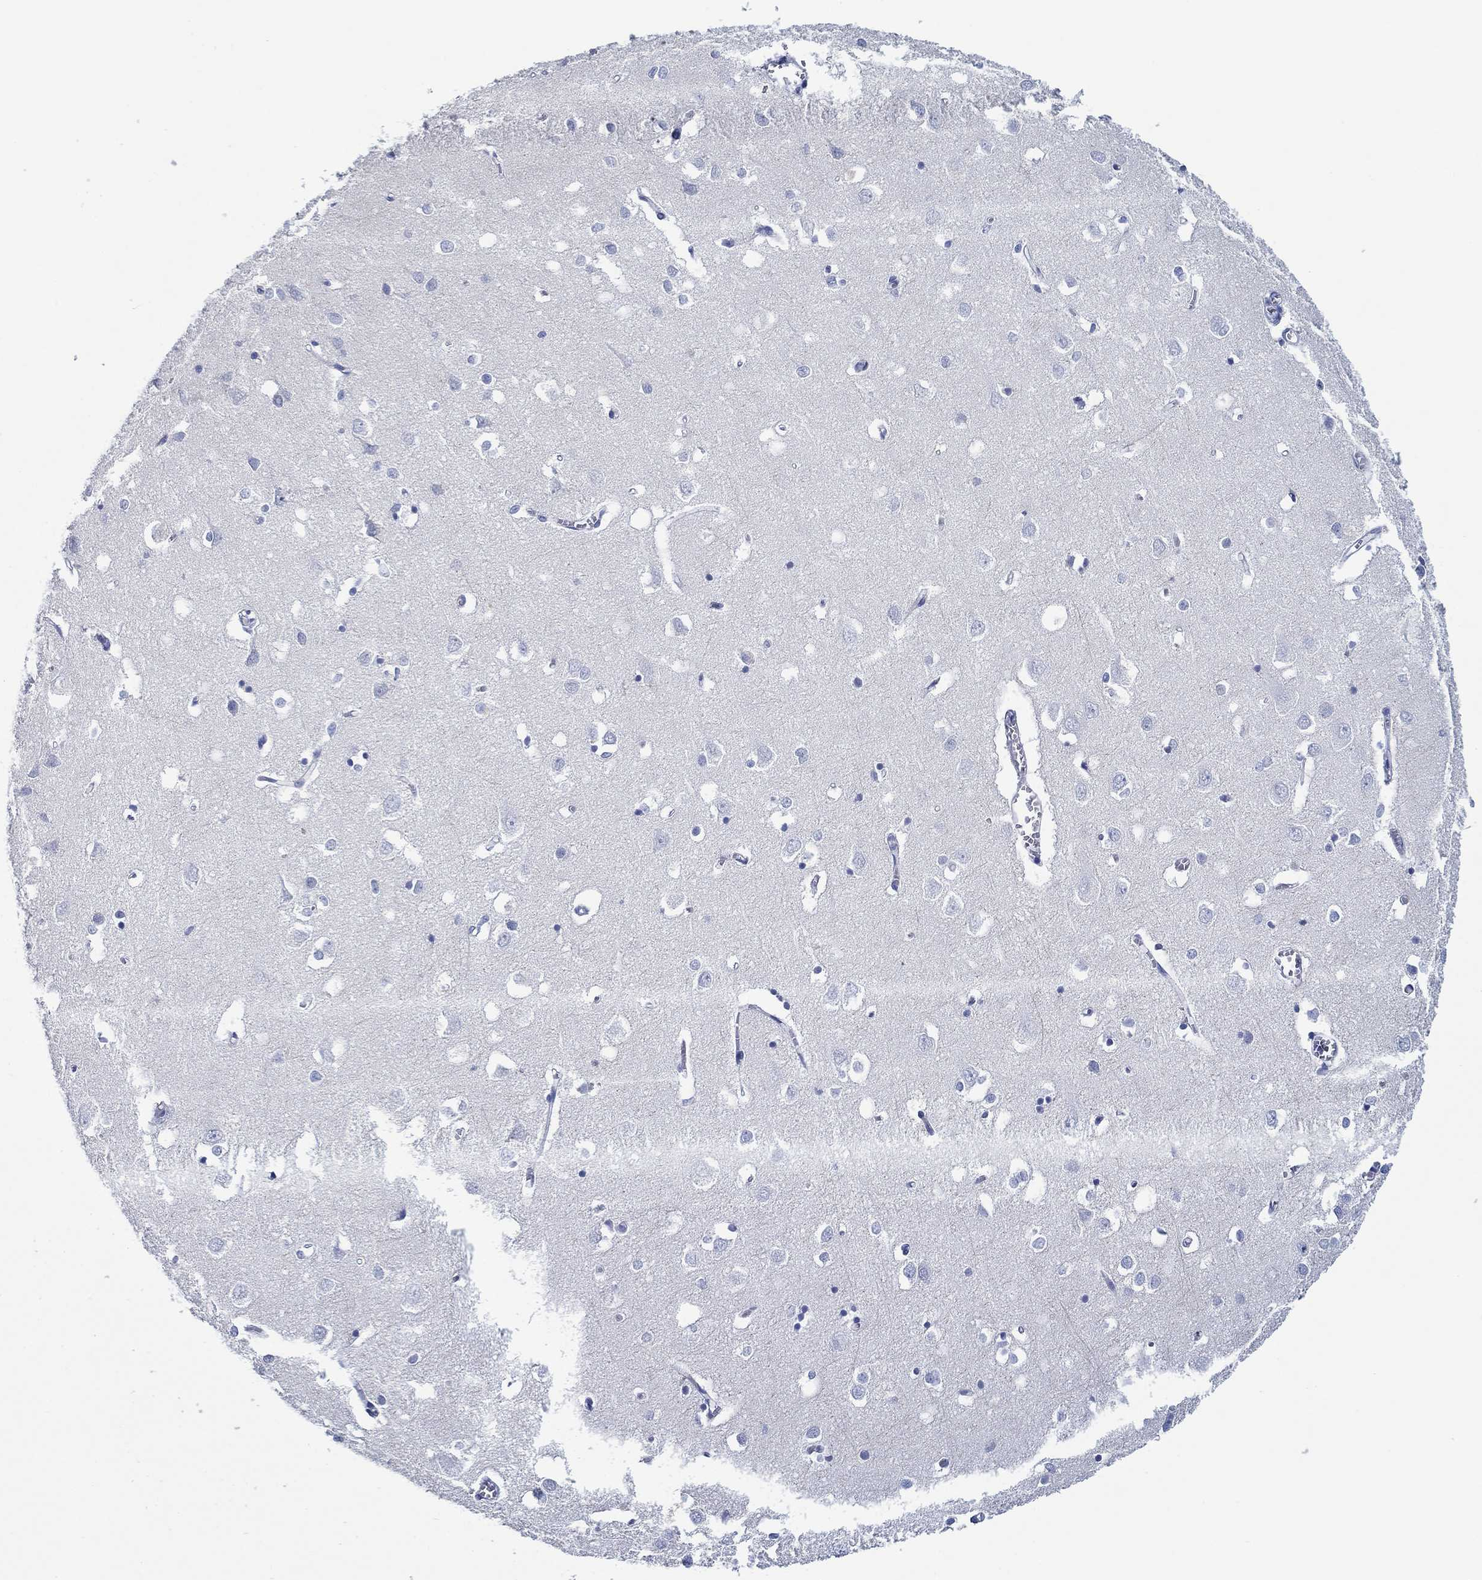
{"staining": {"intensity": "negative", "quantity": "none", "location": "none"}, "tissue": "cerebral cortex", "cell_type": "Endothelial cells", "image_type": "normal", "snomed": [{"axis": "morphology", "description": "Normal tissue, NOS"}, {"axis": "topography", "description": "Cerebral cortex"}], "caption": "Image shows no protein staining in endothelial cells of normal cerebral cortex.", "gene": "TOMM20L", "patient": {"sex": "male", "age": 70}}